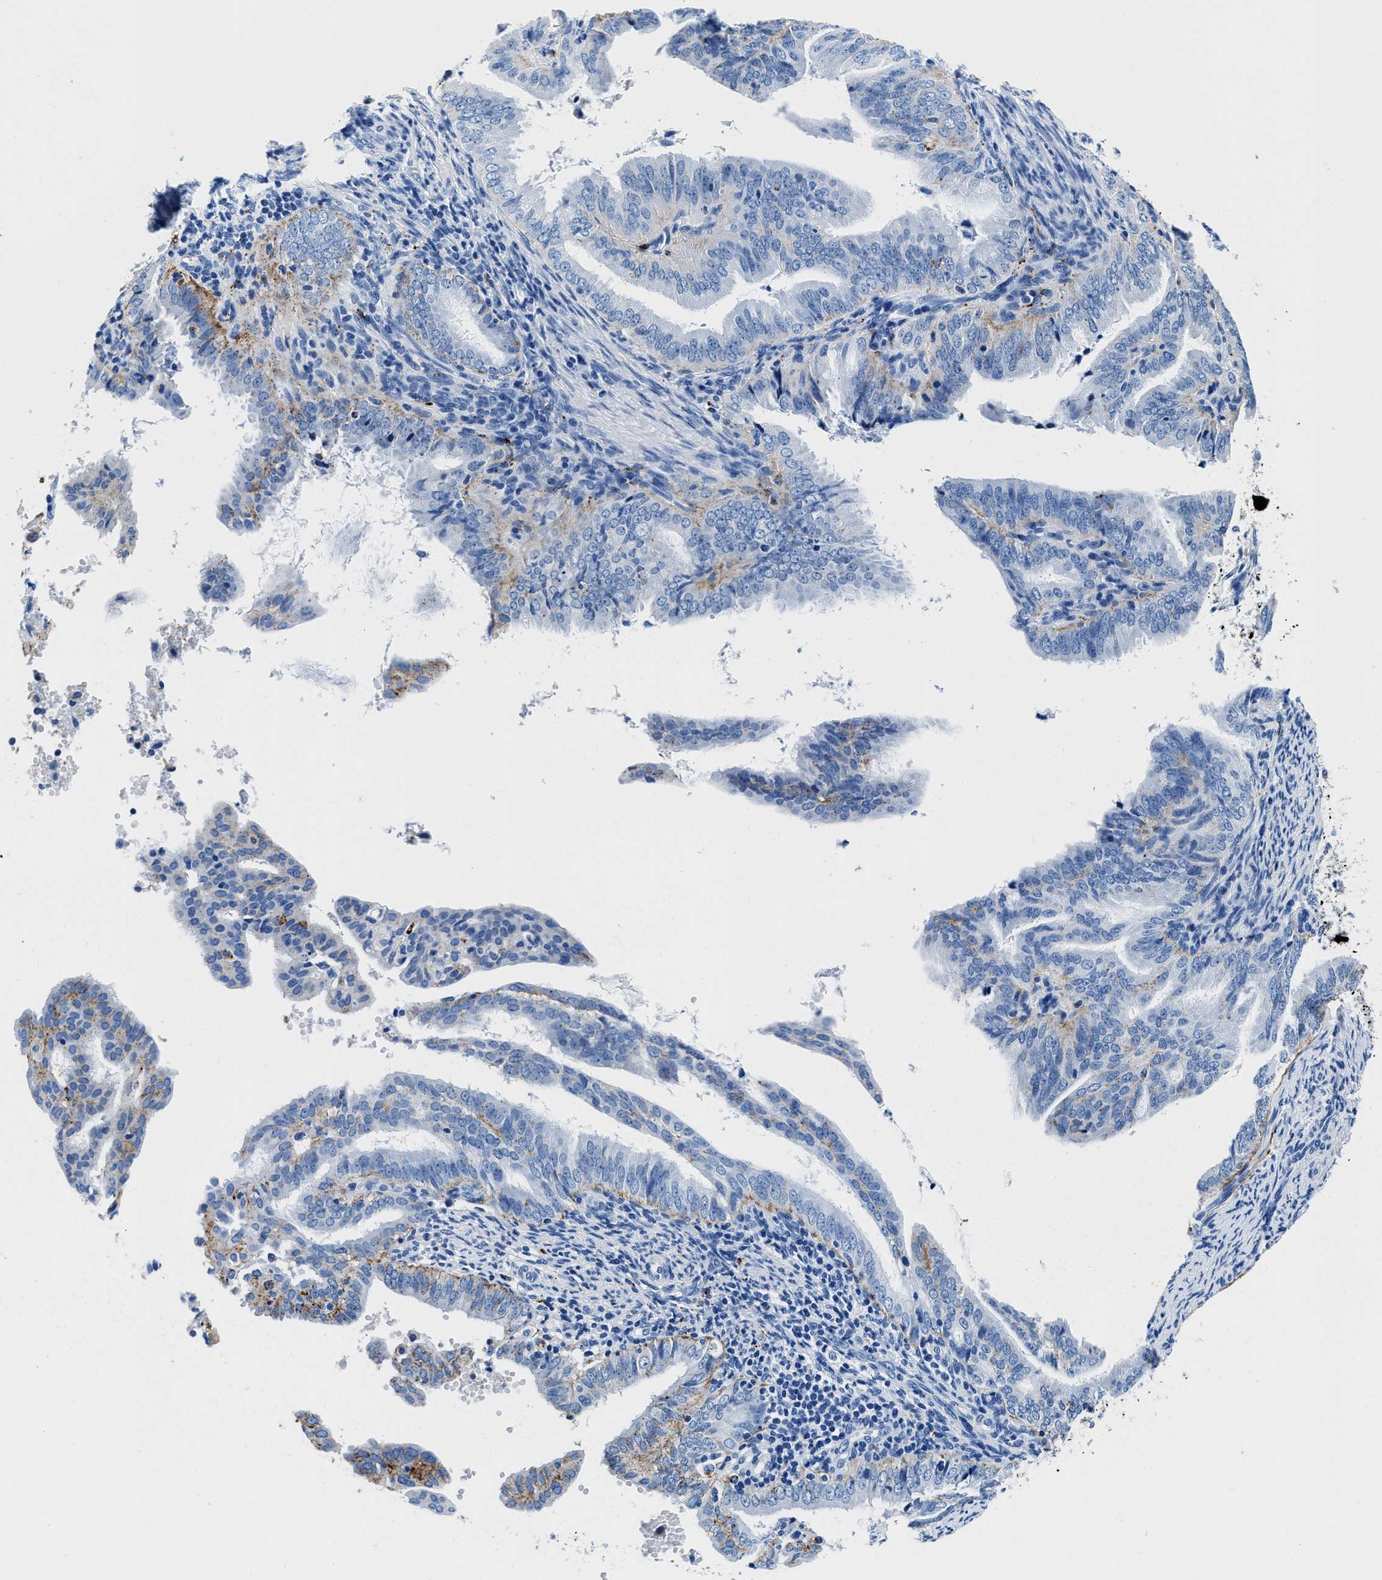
{"staining": {"intensity": "moderate", "quantity": "<25%", "location": "cytoplasmic/membranous"}, "tissue": "endometrial cancer", "cell_type": "Tumor cells", "image_type": "cancer", "snomed": [{"axis": "morphology", "description": "Adenocarcinoma, NOS"}, {"axis": "topography", "description": "Endometrium"}], "caption": "Brown immunohistochemical staining in endometrial cancer (adenocarcinoma) displays moderate cytoplasmic/membranous expression in about <25% of tumor cells.", "gene": "OR14K1", "patient": {"sex": "female", "age": 58}}